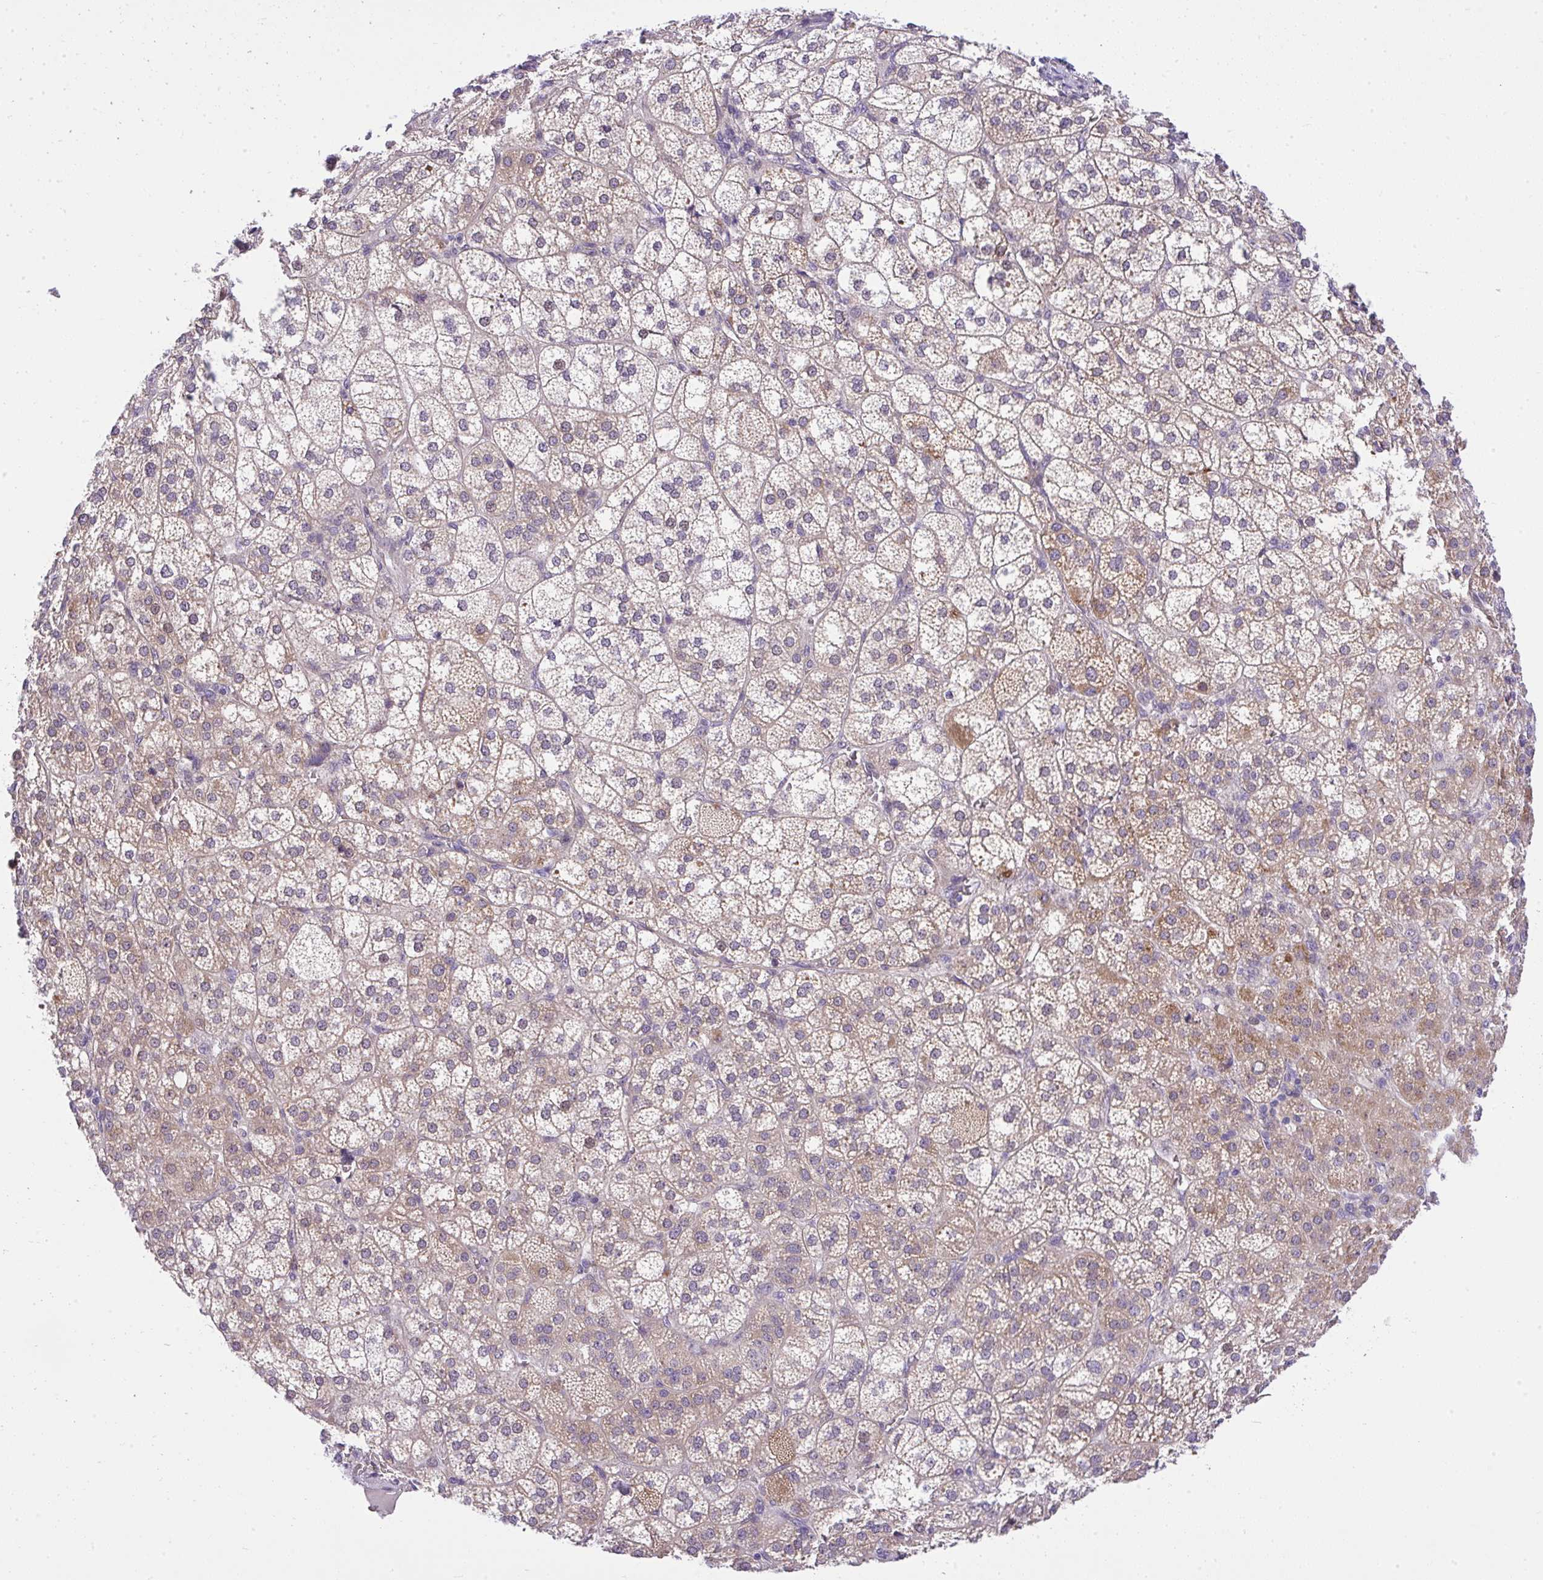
{"staining": {"intensity": "moderate", "quantity": "25%-75%", "location": "cytoplasmic/membranous,nuclear"}, "tissue": "adrenal gland", "cell_type": "Glandular cells", "image_type": "normal", "snomed": [{"axis": "morphology", "description": "Normal tissue, NOS"}, {"axis": "topography", "description": "Adrenal gland"}], "caption": "Immunohistochemical staining of unremarkable adrenal gland demonstrates medium levels of moderate cytoplasmic/membranous,nuclear positivity in approximately 25%-75% of glandular cells. (DAB IHC, brown staining for protein, blue staining for nuclei).", "gene": "CHIA", "patient": {"sex": "female", "age": 60}}